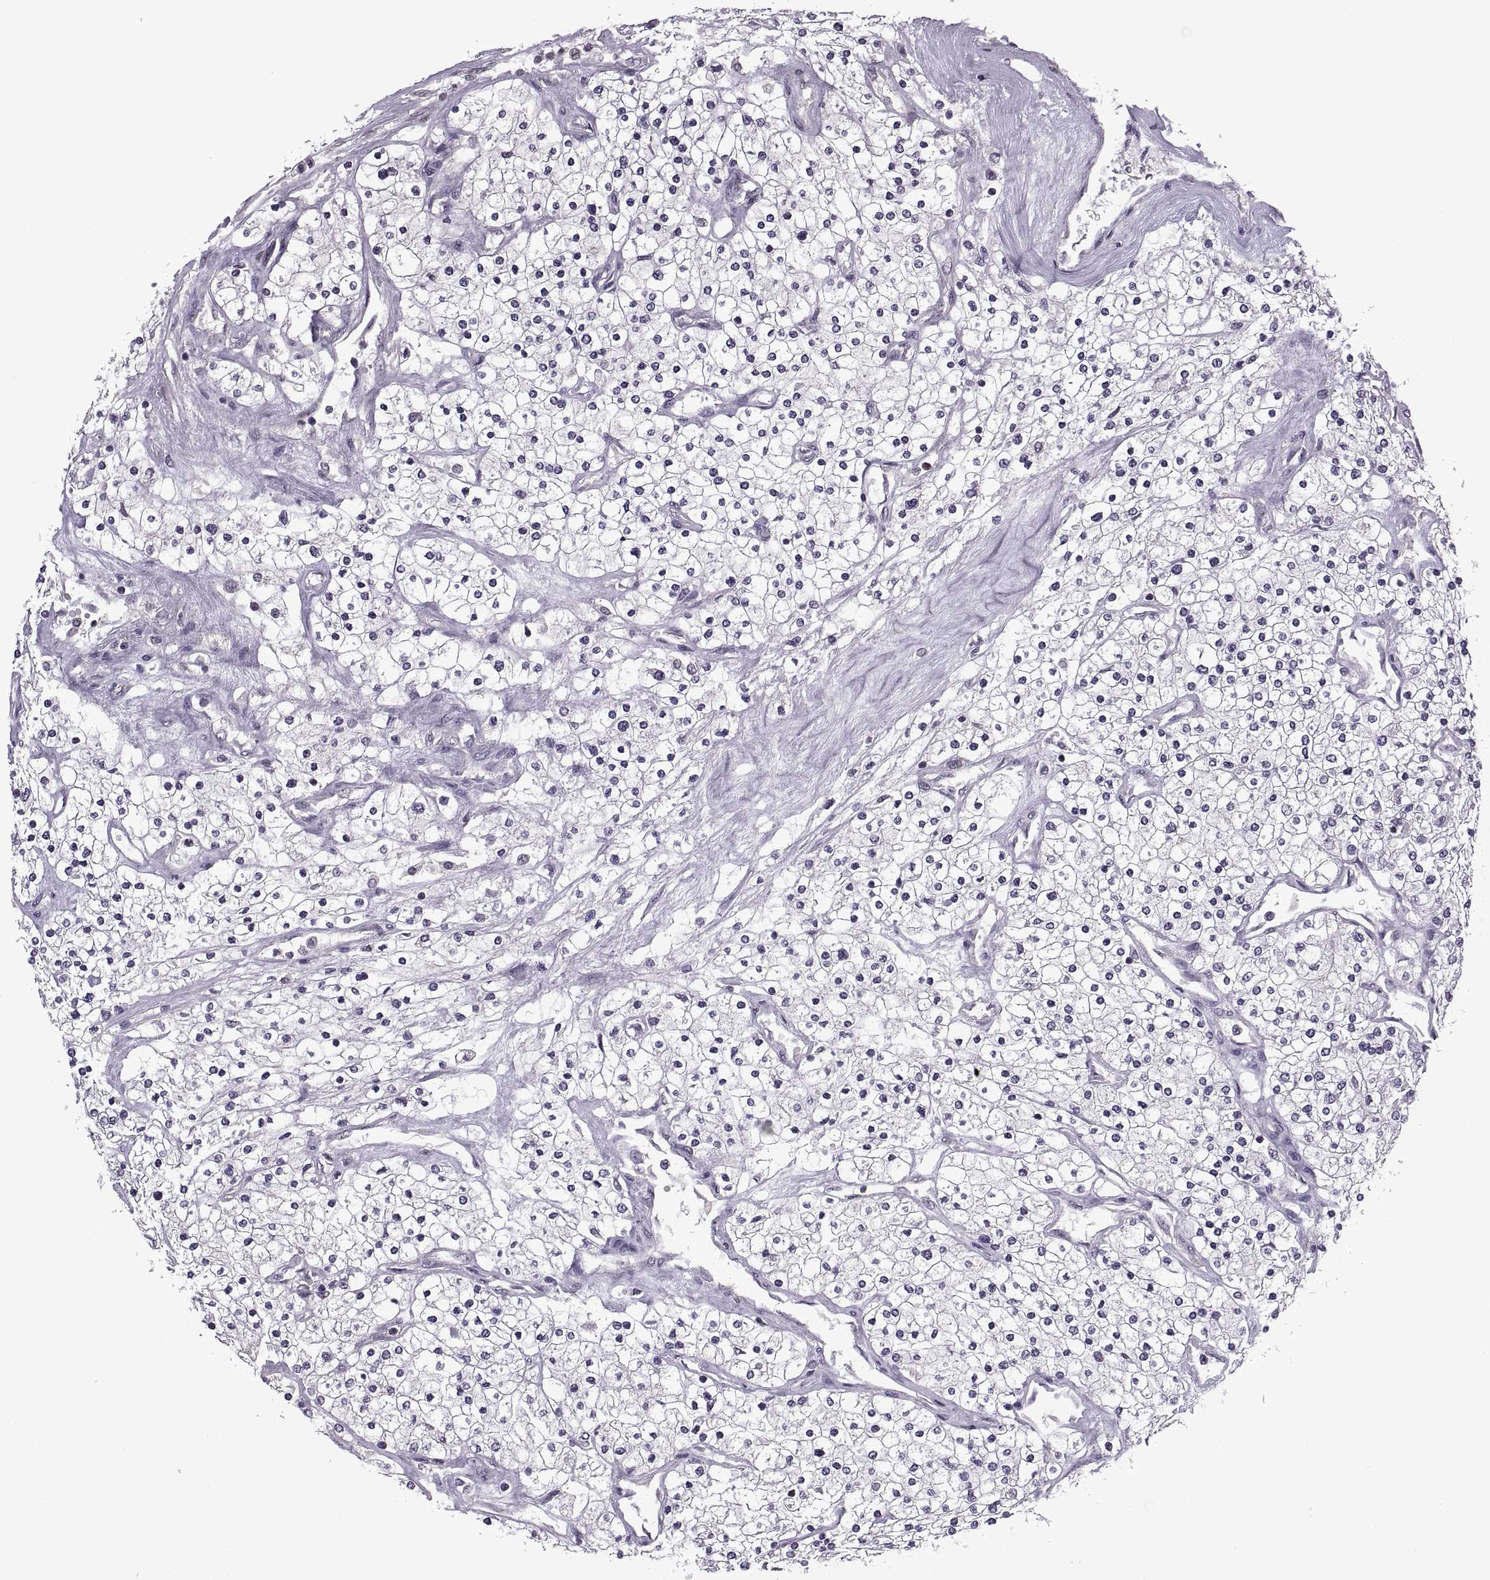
{"staining": {"intensity": "negative", "quantity": "none", "location": "none"}, "tissue": "renal cancer", "cell_type": "Tumor cells", "image_type": "cancer", "snomed": [{"axis": "morphology", "description": "Adenocarcinoma, NOS"}, {"axis": "topography", "description": "Kidney"}], "caption": "The immunohistochemistry (IHC) photomicrograph has no significant expression in tumor cells of renal adenocarcinoma tissue.", "gene": "INTS3", "patient": {"sex": "male", "age": 80}}